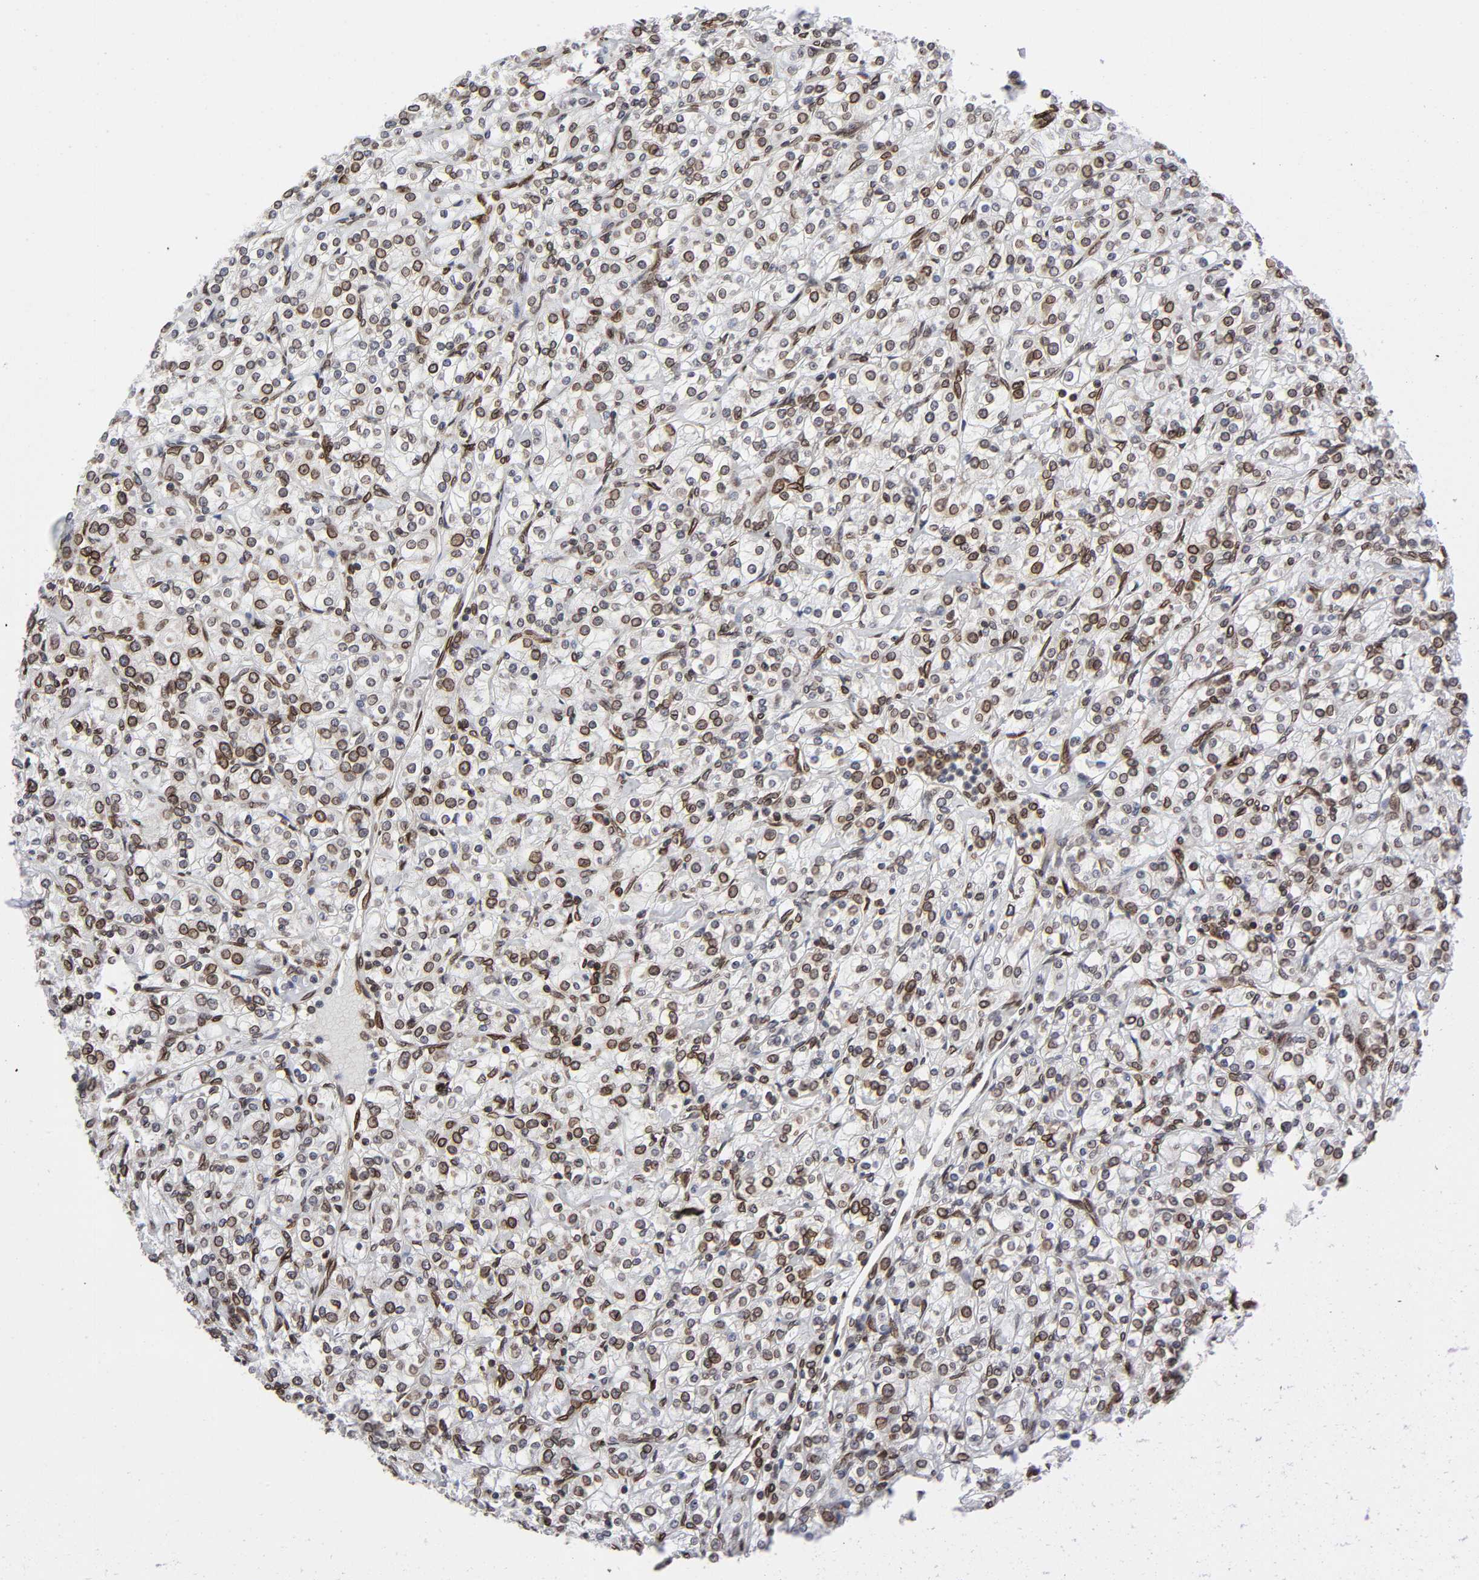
{"staining": {"intensity": "strong", "quantity": "25%-75%", "location": "cytoplasmic/membranous,nuclear"}, "tissue": "renal cancer", "cell_type": "Tumor cells", "image_type": "cancer", "snomed": [{"axis": "morphology", "description": "Adenocarcinoma, NOS"}, {"axis": "topography", "description": "Kidney"}], "caption": "Immunohistochemistry (IHC) (DAB) staining of renal adenocarcinoma displays strong cytoplasmic/membranous and nuclear protein expression in approximately 25%-75% of tumor cells. The staining is performed using DAB (3,3'-diaminobenzidine) brown chromogen to label protein expression. The nuclei are counter-stained blue using hematoxylin.", "gene": "RANGAP1", "patient": {"sex": "male", "age": 77}}